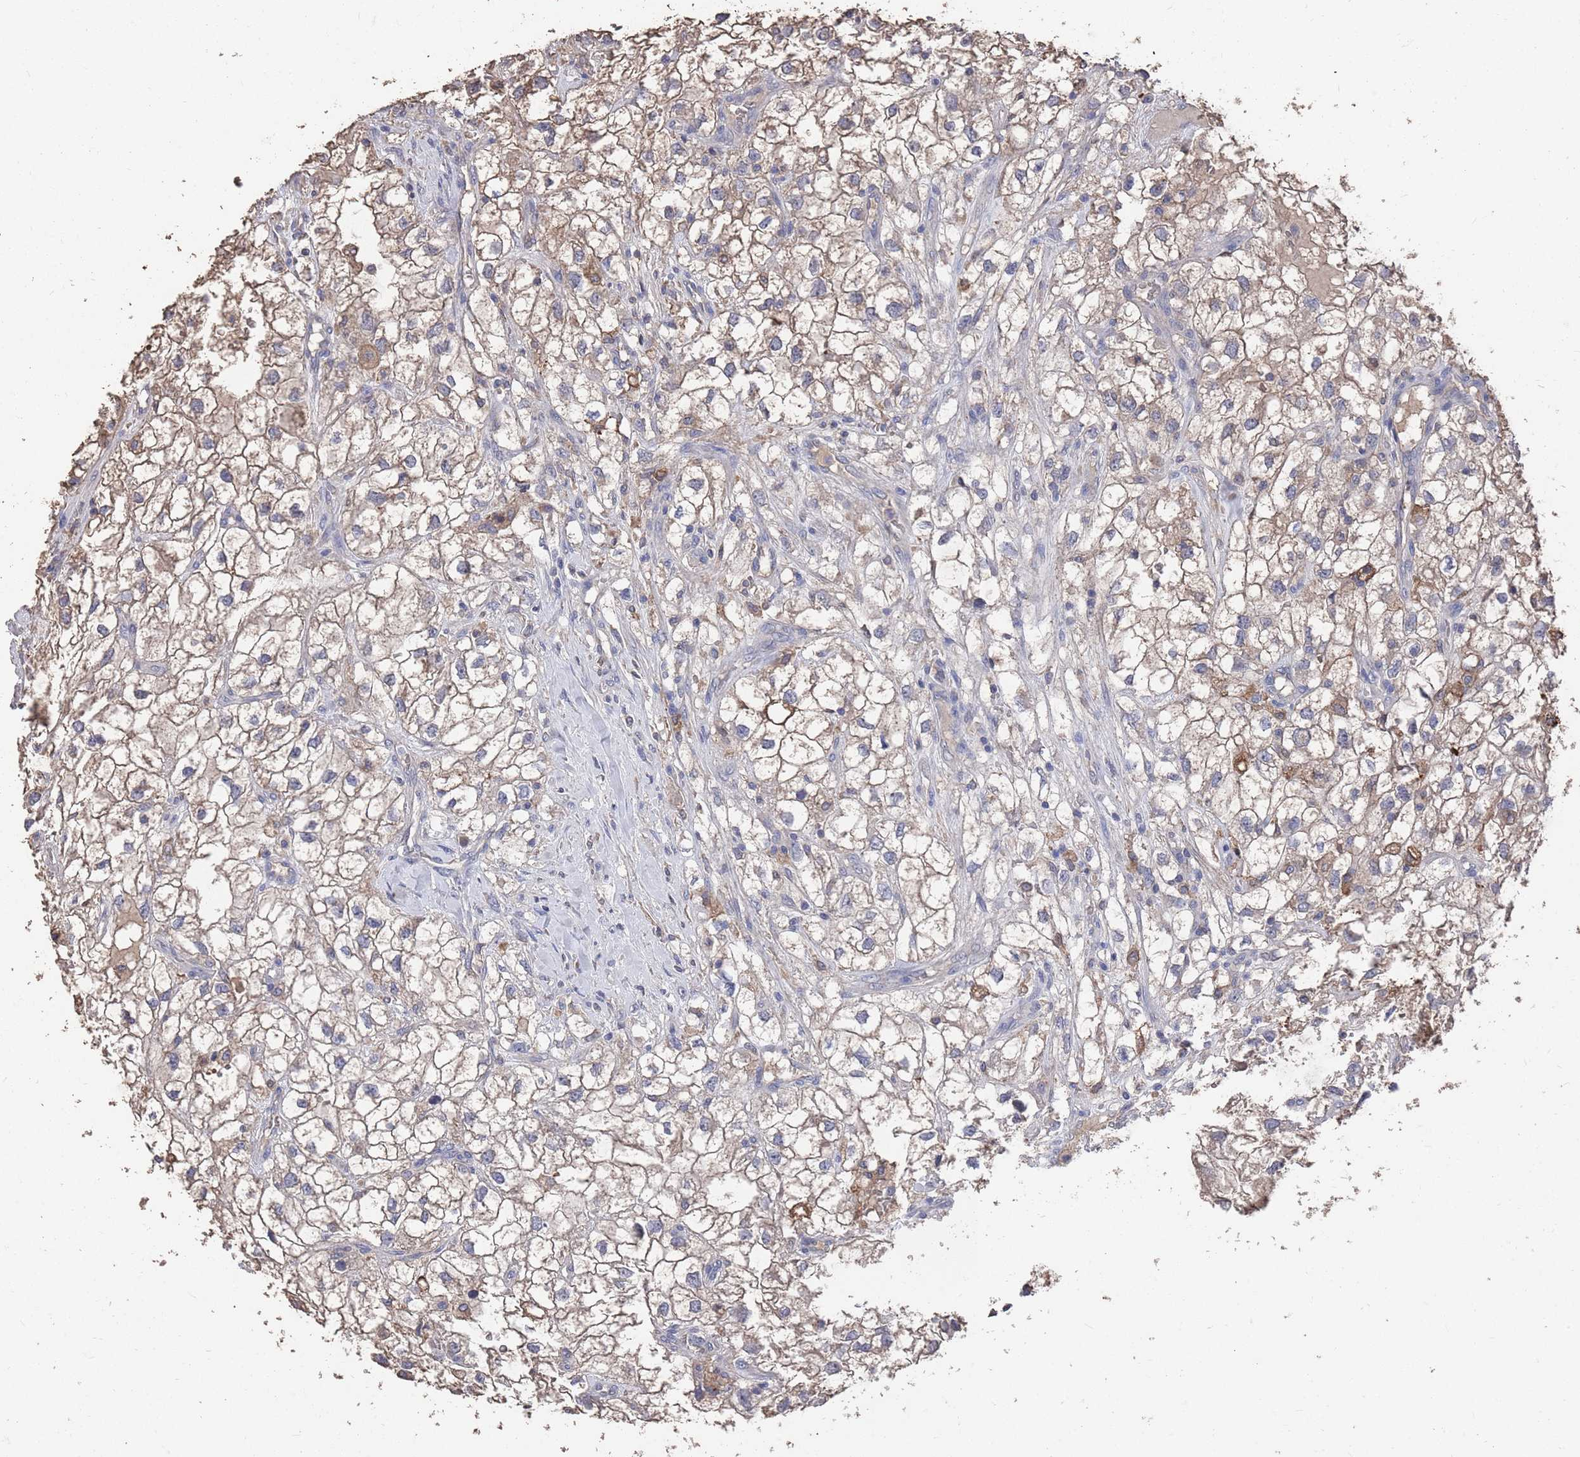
{"staining": {"intensity": "weak", "quantity": "<25%", "location": "cytoplasmic/membranous"}, "tissue": "renal cancer", "cell_type": "Tumor cells", "image_type": "cancer", "snomed": [{"axis": "morphology", "description": "Adenocarcinoma, NOS"}, {"axis": "topography", "description": "Kidney"}], "caption": "Tumor cells show no significant protein staining in adenocarcinoma (renal). The staining was performed using DAB (3,3'-diaminobenzidine) to visualize the protein expression in brown, while the nuclei were stained in blue with hematoxylin (Magnification: 20x).", "gene": "BTBD18", "patient": {"sex": "male", "age": 59}}